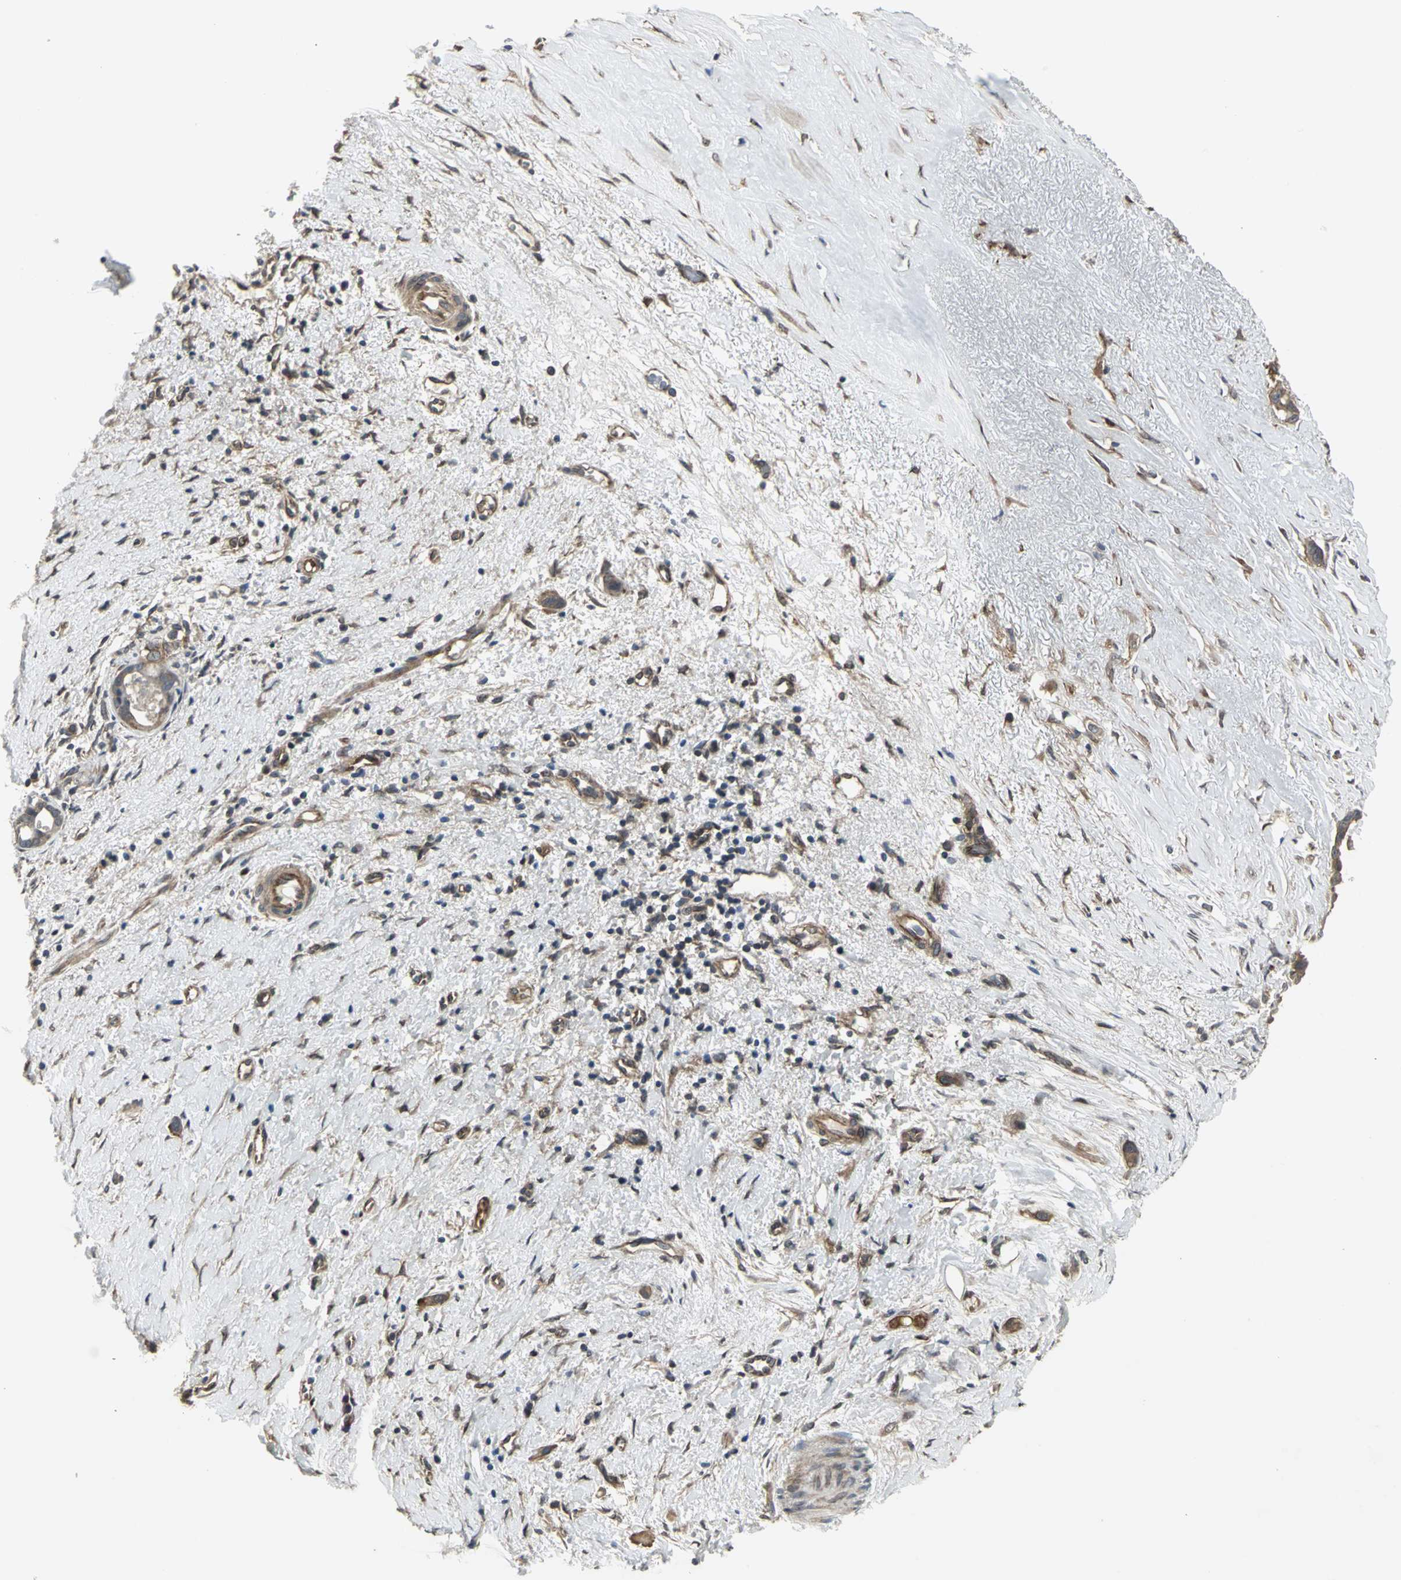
{"staining": {"intensity": "strong", "quantity": ">75%", "location": "cytoplasmic/membranous"}, "tissue": "liver cancer", "cell_type": "Tumor cells", "image_type": "cancer", "snomed": [{"axis": "morphology", "description": "Cholangiocarcinoma"}, {"axis": "topography", "description": "Liver"}], "caption": "DAB (3,3'-diaminobenzidine) immunohistochemical staining of human cholangiocarcinoma (liver) reveals strong cytoplasmic/membranous protein staining in about >75% of tumor cells.", "gene": "PFDN1", "patient": {"sex": "female", "age": 65}}